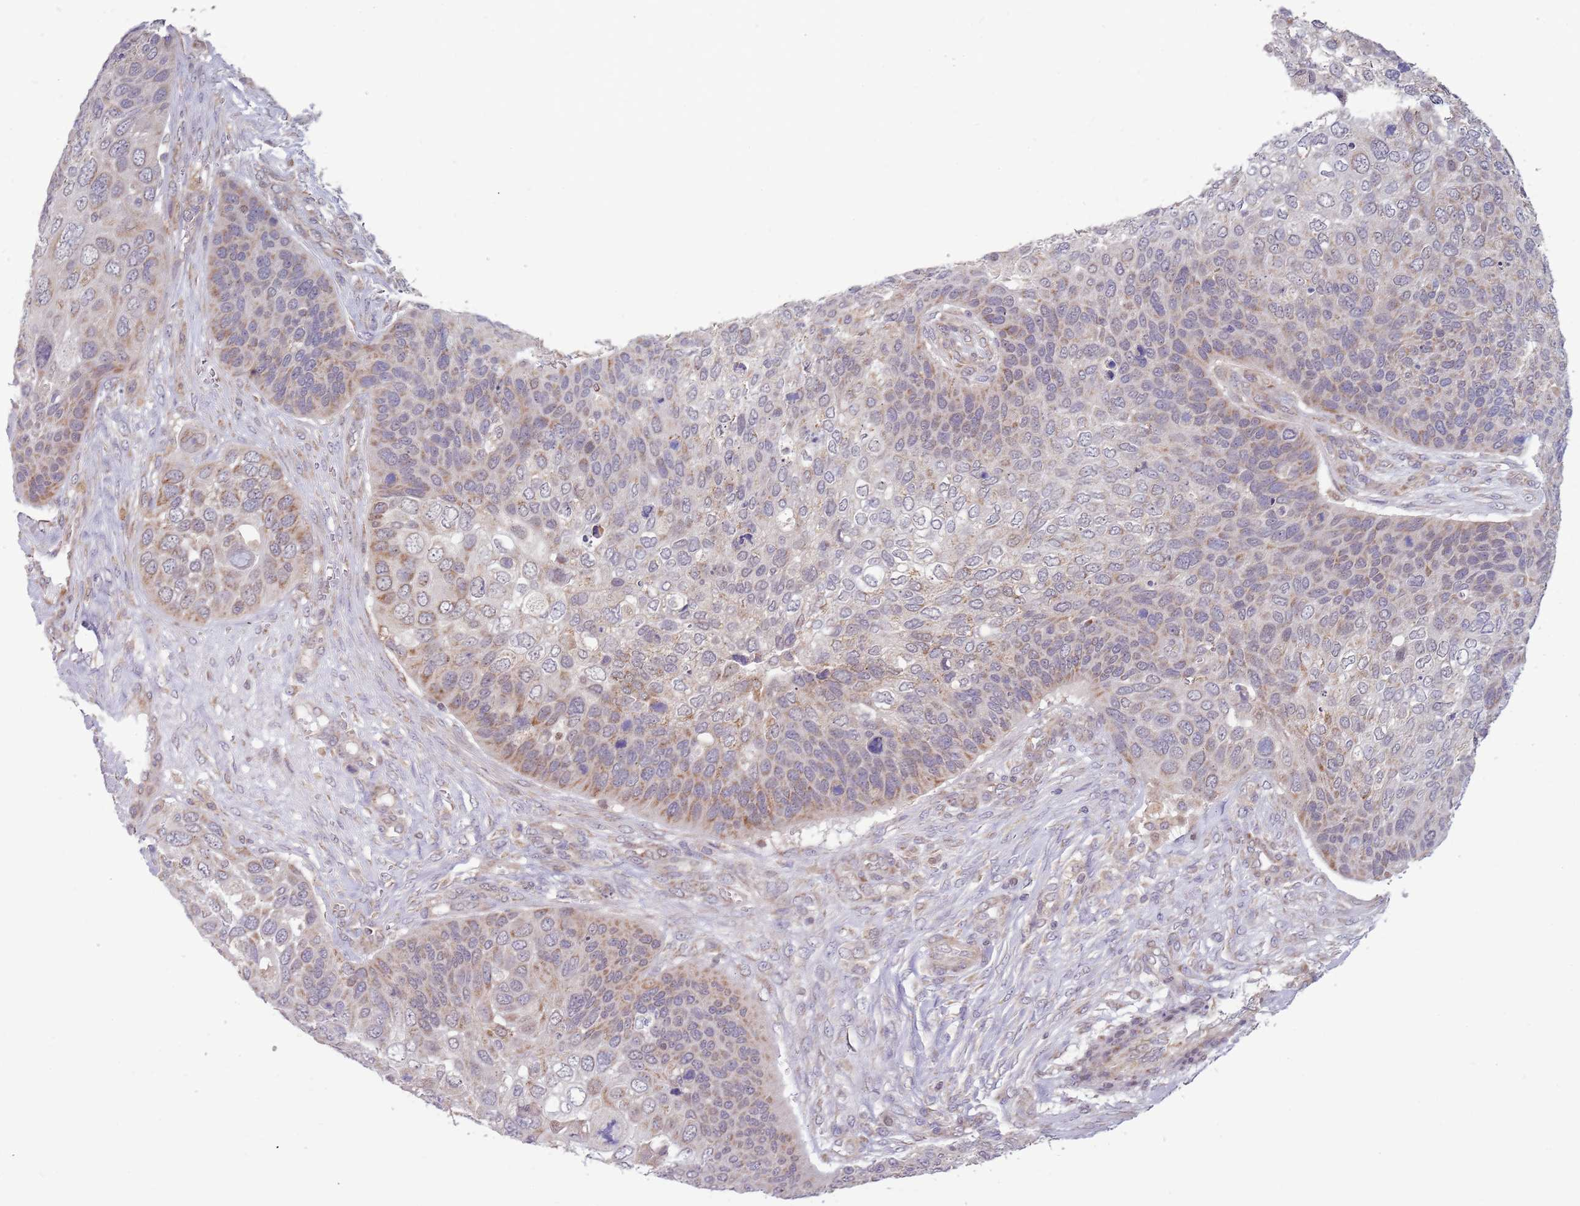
{"staining": {"intensity": "moderate", "quantity": "<25%", "location": "cytoplasmic/membranous"}, "tissue": "skin cancer", "cell_type": "Tumor cells", "image_type": "cancer", "snomed": [{"axis": "morphology", "description": "Basal cell carcinoma"}, {"axis": "topography", "description": "Skin"}], "caption": "The image demonstrates immunohistochemical staining of skin cancer (basal cell carcinoma). There is moderate cytoplasmic/membranous expression is identified in about <25% of tumor cells.", "gene": "RNF181", "patient": {"sex": "female", "age": 74}}